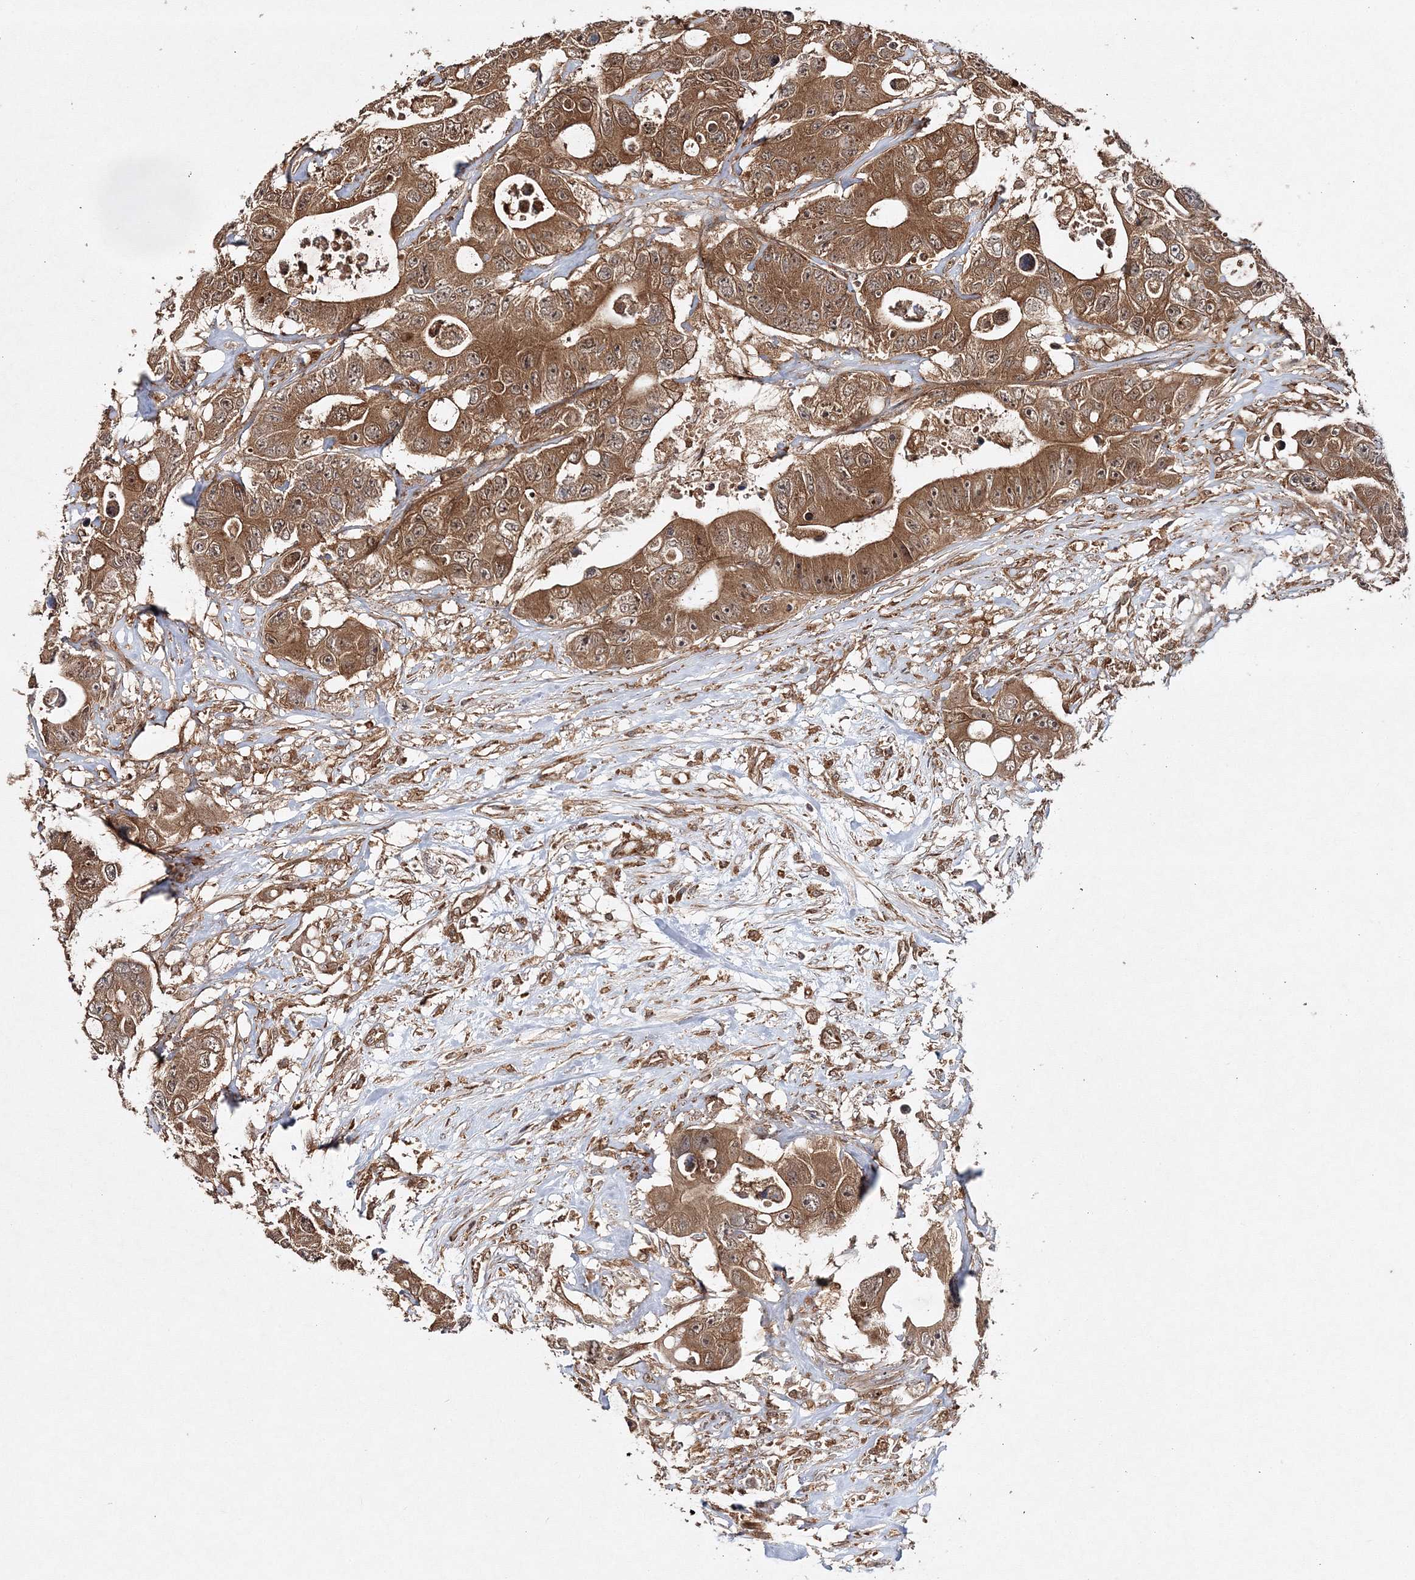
{"staining": {"intensity": "moderate", "quantity": ">75%", "location": "cytoplasmic/membranous"}, "tissue": "colorectal cancer", "cell_type": "Tumor cells", "image_type": "cancer", "snomed": [{"axis": "morphology", "description": "Adenocarcinoma, NOS"}, {"axis": "topography", "description": "Colon"}], "caption": "Moderate cytoplasmic/membranous protein expression is present in approximately >75% of tumor cells in adenocarcinoma (colorectal).", "gene": "WDR37", "patient": {"sex": "female", "age": 46}}